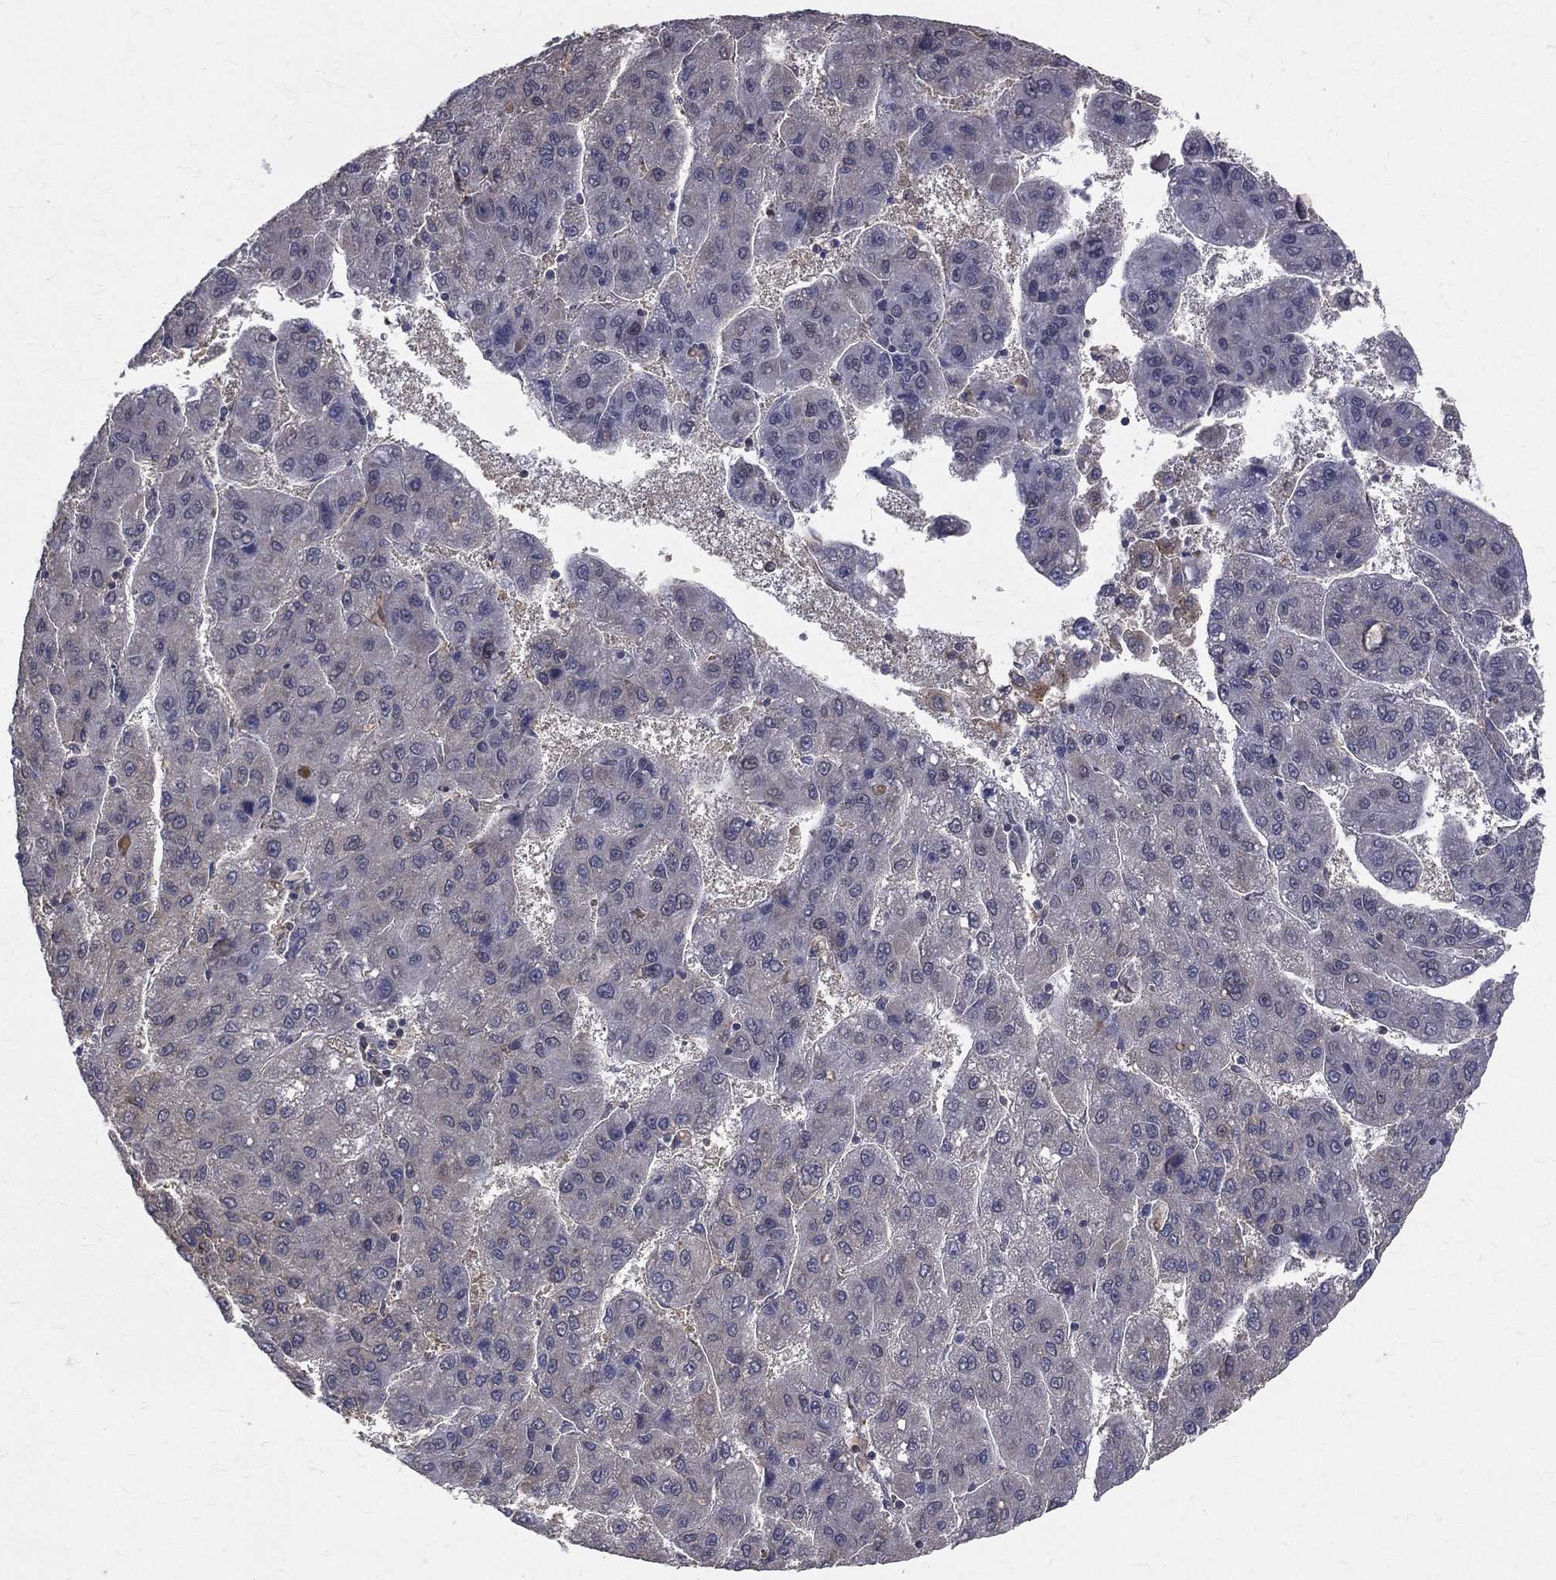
{"staining": {"intensity": "negative", "quantity": "none", "location": "none"}, "tissue": "liver cancer", "cell_type": "Tumor cells", "image_type": "cancer", "snomed": [{"axis": "morphology", "description": "Carcinoma, Hepatocellular, NOS"}, {"axis": "topography", "description": "Liver"}], "caption": "Immunohistochemical staining of human hepatocellular carcinoma (liver) demonstrates no significant positivity in tumor cells.", "gene": "GMPR2", "patient": {"sex": "female", "age": 82}}